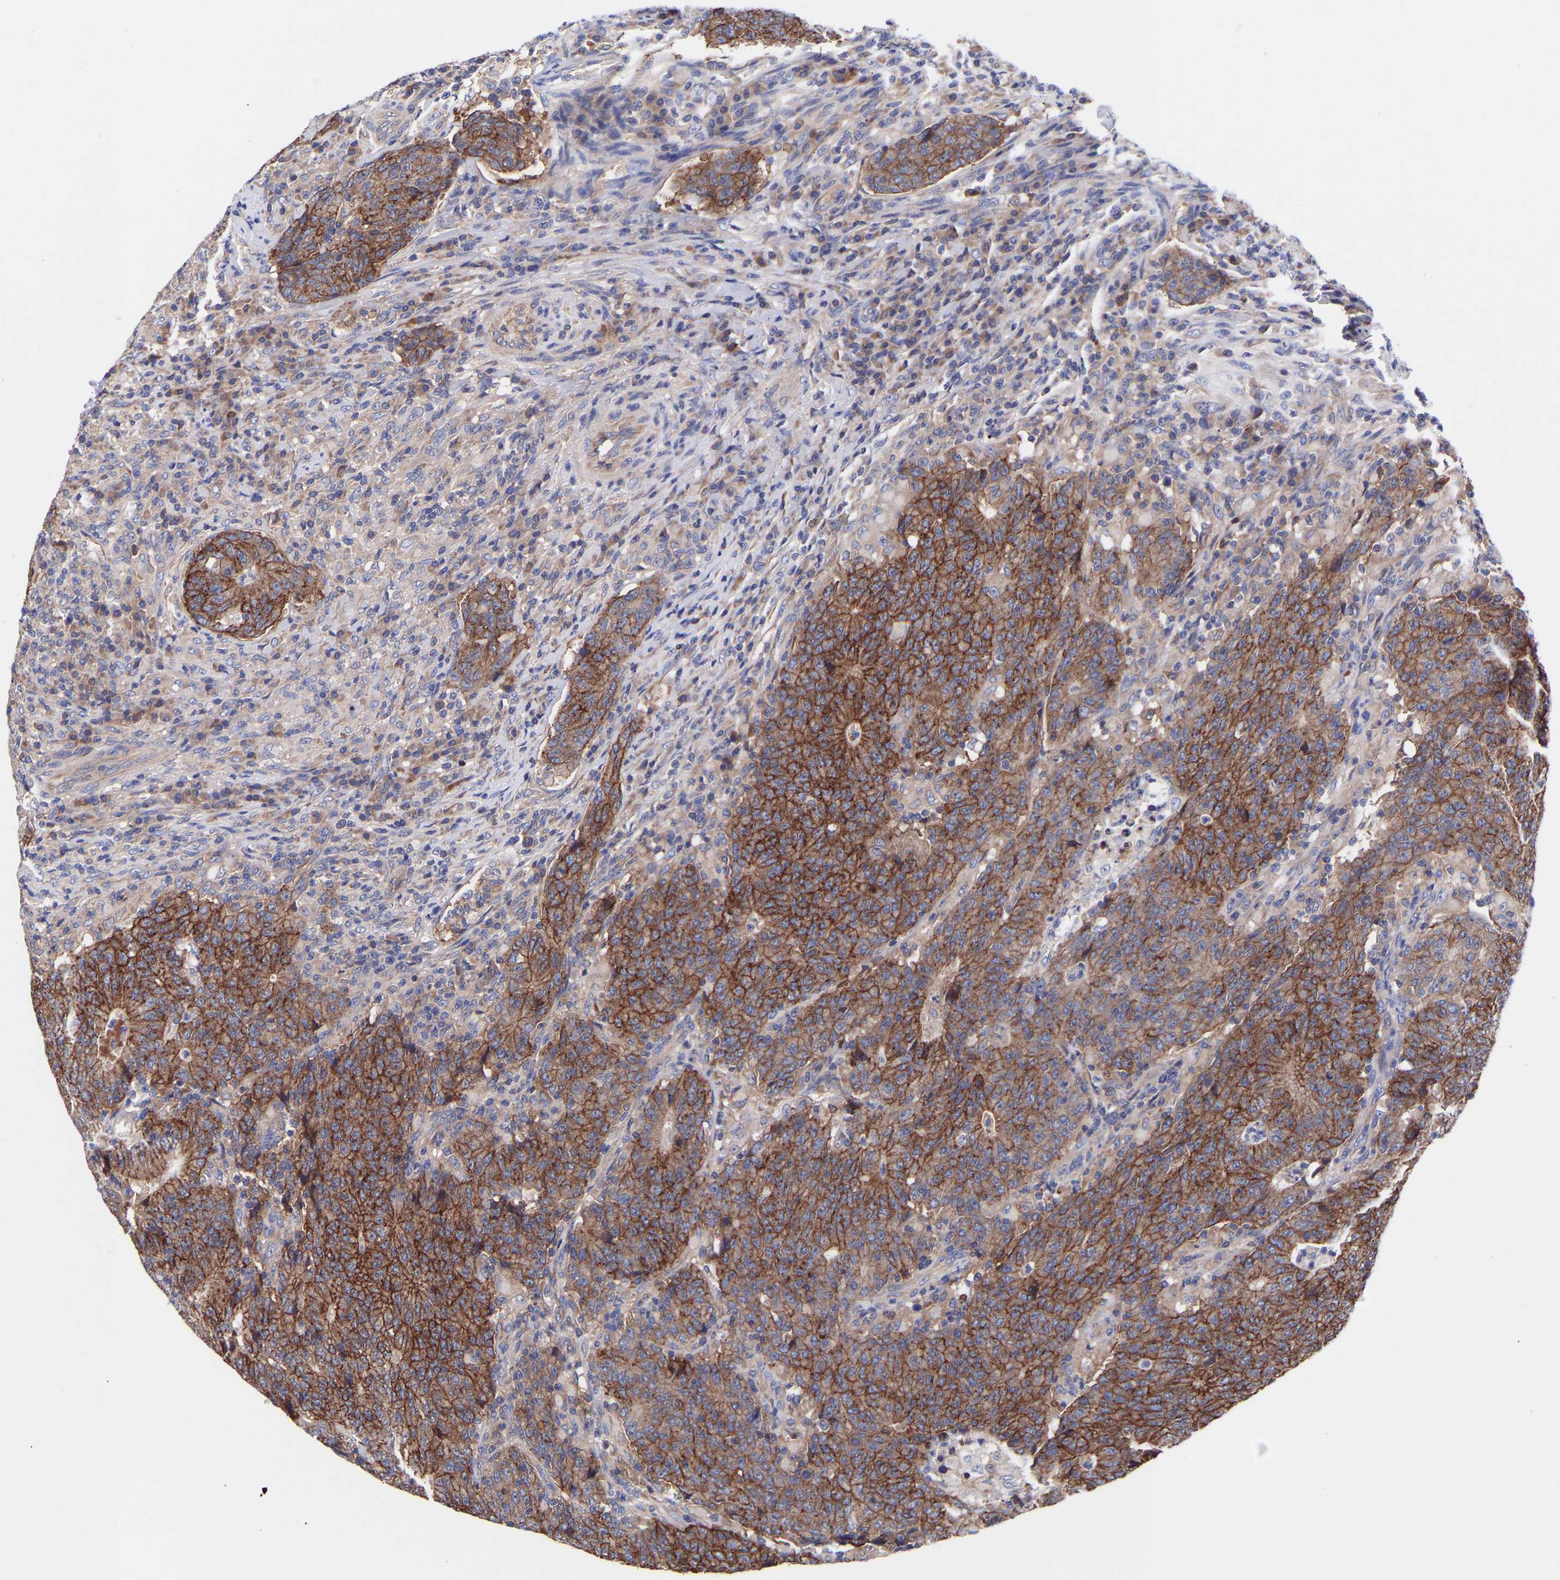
{"staining": {"intensity": "strong", "quantity": ">75%", "location": "cytoplasmic/membranous"}, "tissue": "colorectal cancer", "cell_type": "Tumor cells", "image_type": "cancer", "snomed": [{"axis": "morphology", "description": "Normal tissue, NOS"}, {"axis": "morphology", "description": "Adenocarcinoma, NOS"}, {"axis": "topography", "description": "Colon"}], "caption": "An image of colorectal adenocarcinoma stained for a protein shows strong cytoplasmic/membranous brown staining in tumor cells.", "gene": "AIMP2", "patient": {"sex": "female", "age": 75}}